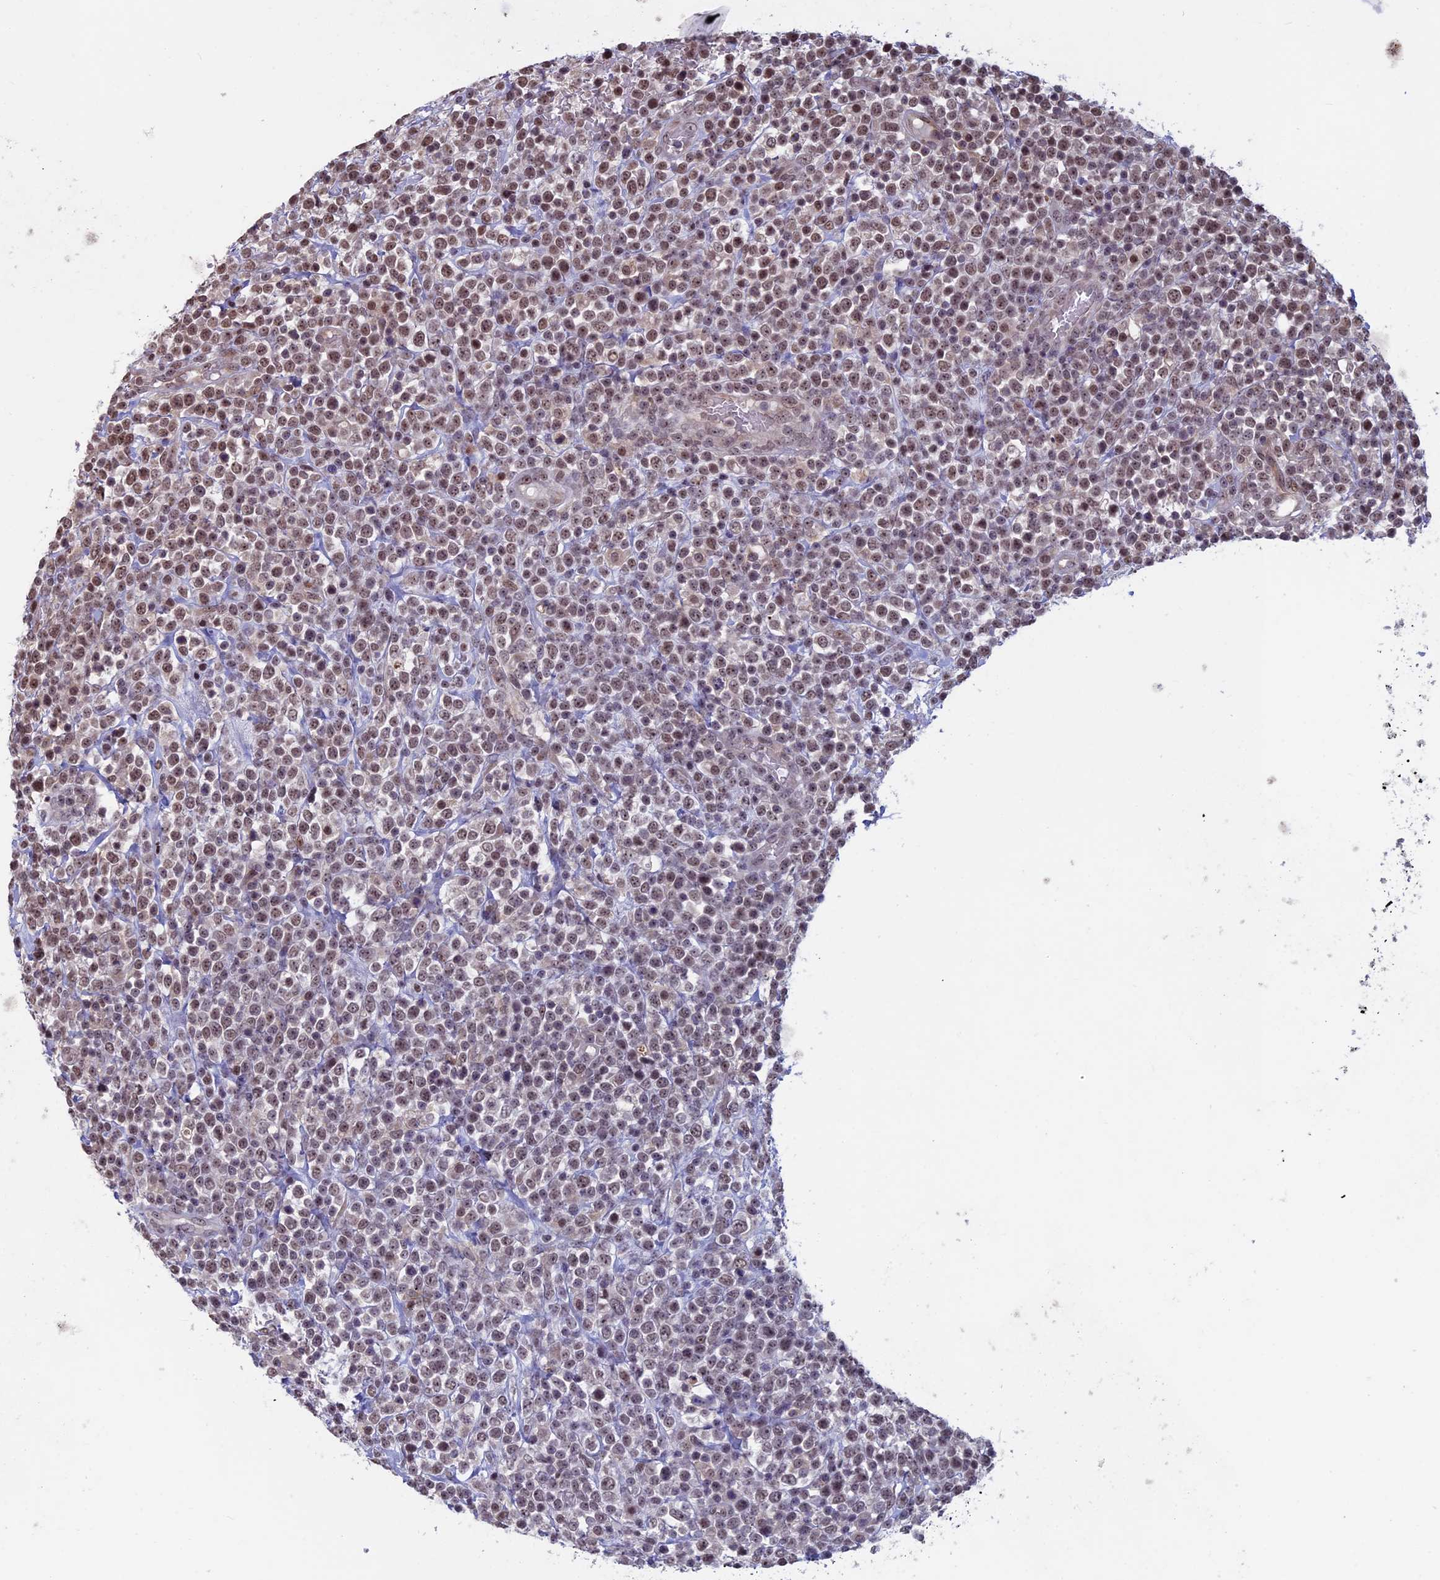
{"staining": {"intensity": "moderate", "quantity": "25%-75%", "location": "nuclear"}, "tissue": "lymphoma", "cell_type": "Tumor cells", "image_type": "cancer", "snomed": [{"axis": "morphology", "description": "Malignant lymphoma, non-Hodgkin's type, High grade"}, {"axis": "topography", "description": "Colon"}], "caption": "Protein staining by IHC exhibits moderate nuclear staining in about 25%-75% of tumor cells in malignant lymphoma, non-Hodgkin's type (high-grade).", "gene": "SPIRE1", "patient": {"sex": "female", "age": 53}}